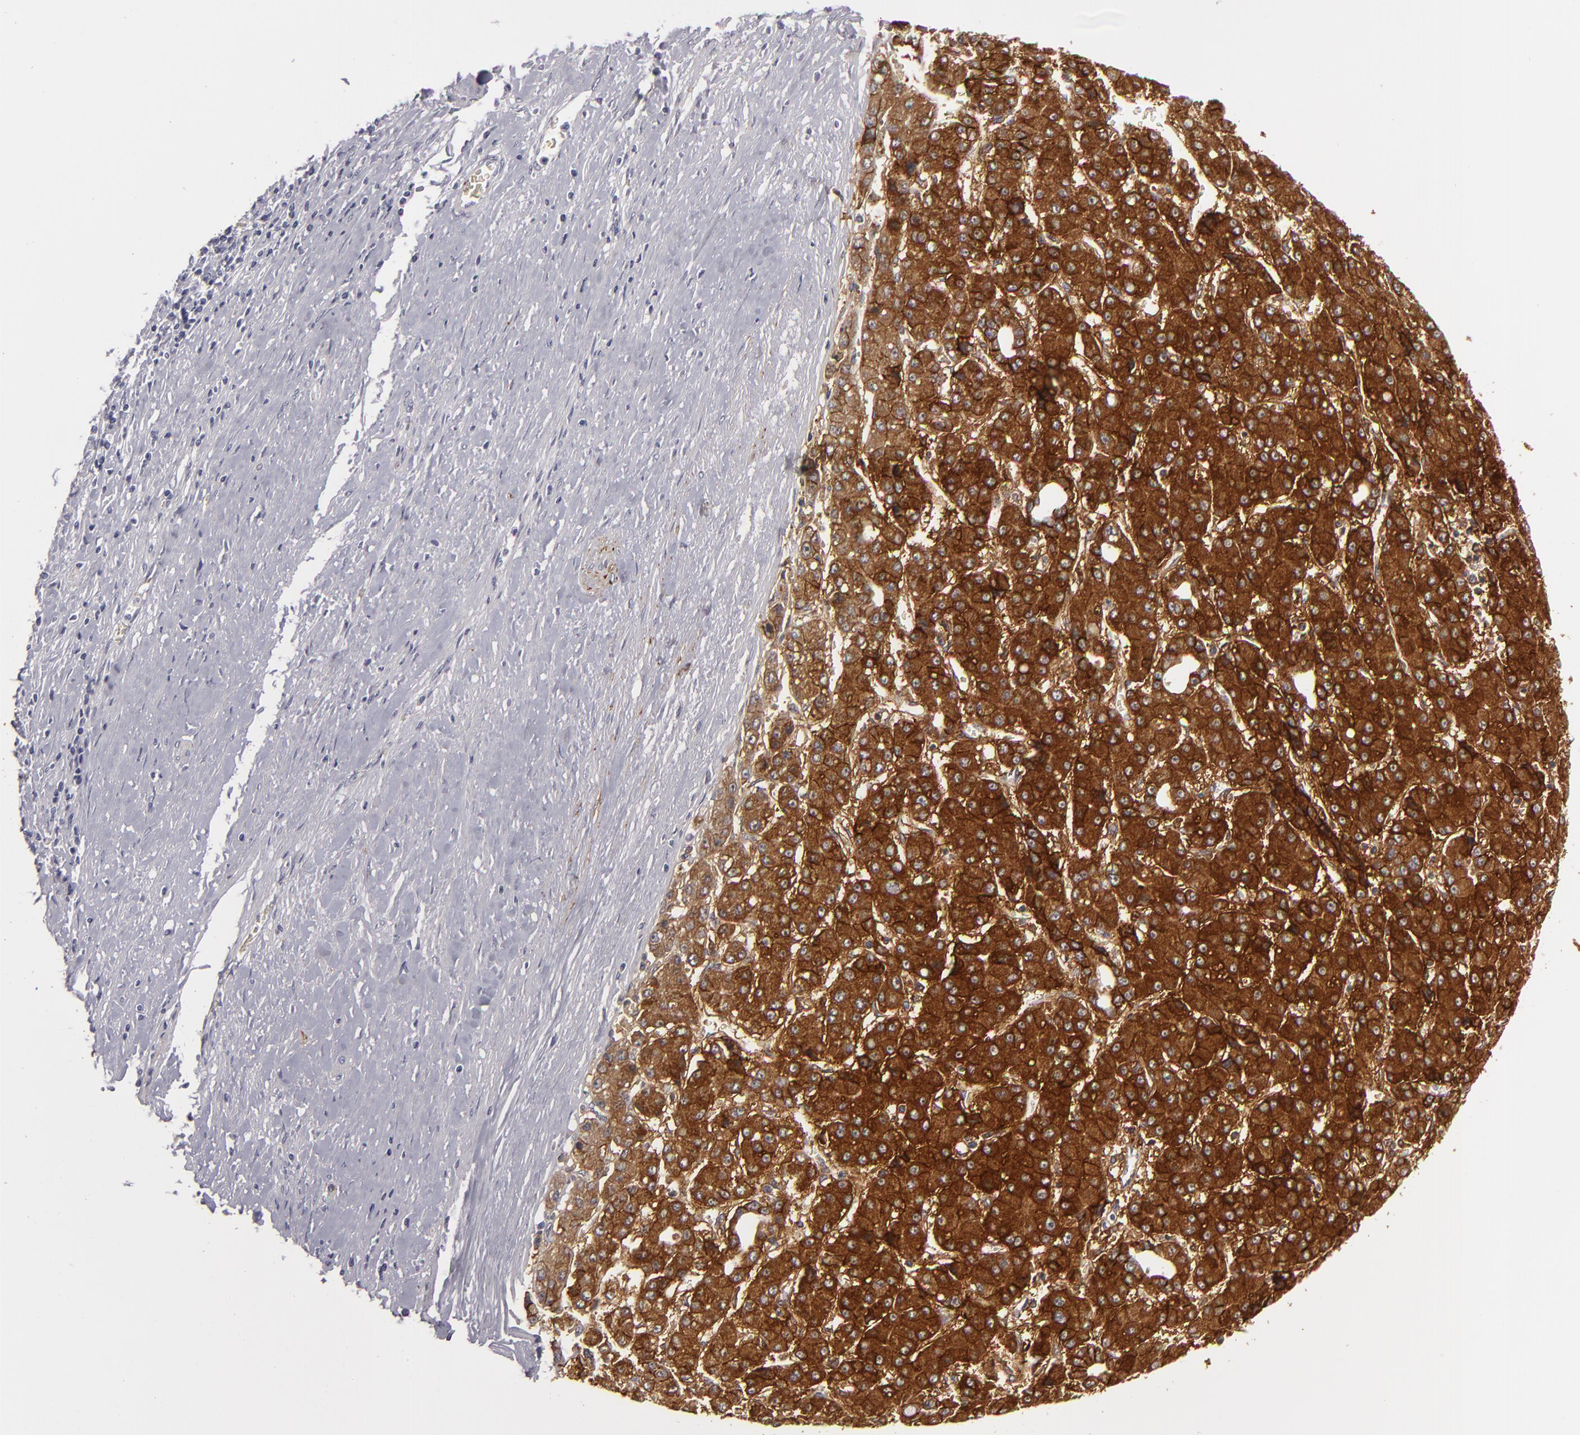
{"staining": {"intensity": "strong", "quantity": ">75%", "location": "cytoplasmic/membranous"}, "tissue": "liver cancer", "cell_type": "Tumor cells", "image_type": "cancer", "snomed": [{"axis": "morphology", "description": "Carcinoma, Hepatocellular, NOS"}, {"axis": "topography", "description": "Liver"}], "caption": "Immunohistochemistry (IHC) image of neoplastic tissue: human hepatocellular carcinoma (liver) stained using immunohistochemistry exhibits high levels of strong protein expression localized specifically in the cytoplasmic/membranous of tumor cells, appearing as a cytoplasmic/membranous brown color.", "gene": "ALCAM", "patient": {"sex": "male", "age": 69}}